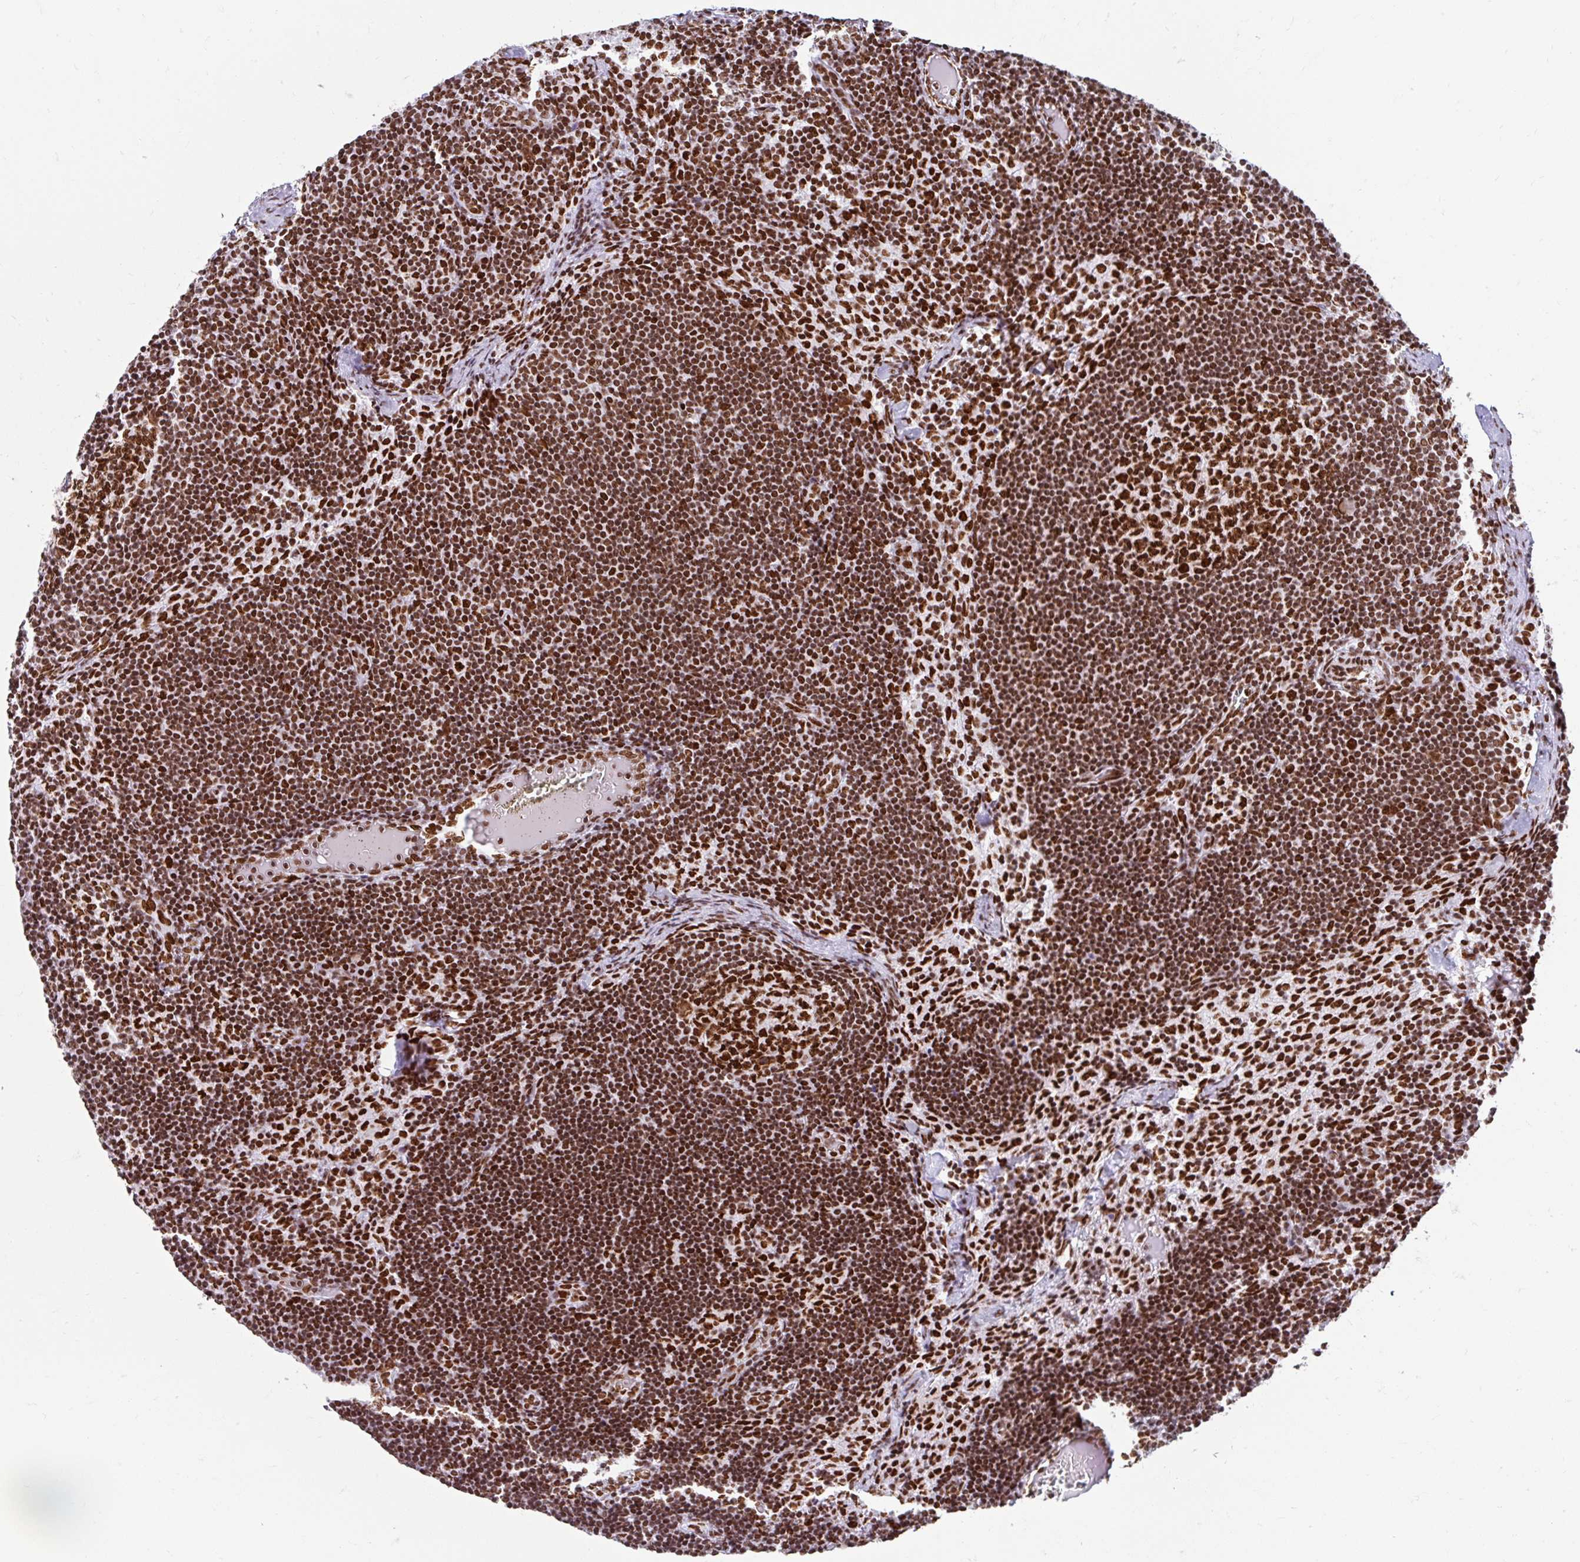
{"staining": {"intensity": "strong", "quantity": ">75%", "location": "nuclear"}, "tissue": "lymph node", "cell_type": "Germinal center cells", "image_type": "normal", "snomed": [{"axis": "morphology", "description": "Normal tissue, NOS"}, {"axis": "topography", "description": "Lymph node"}], "caption": "High-magnification brightfield microscopy of unremarkable lymph node stained with DAB (3,3'-diaminobenzidine) (brown) and counterstained with hematoxylin (blue). germinal center cells exhibit strong nuclear positivity is identified in approximately>75% of cells. The protein of interest is stained brown, and the nuclei are stained in blue (DAB IHC with brightfield microscopy, high magnification).", "gene": "KHDRBS1", "patient": {"sex": "female", "age": 31}}